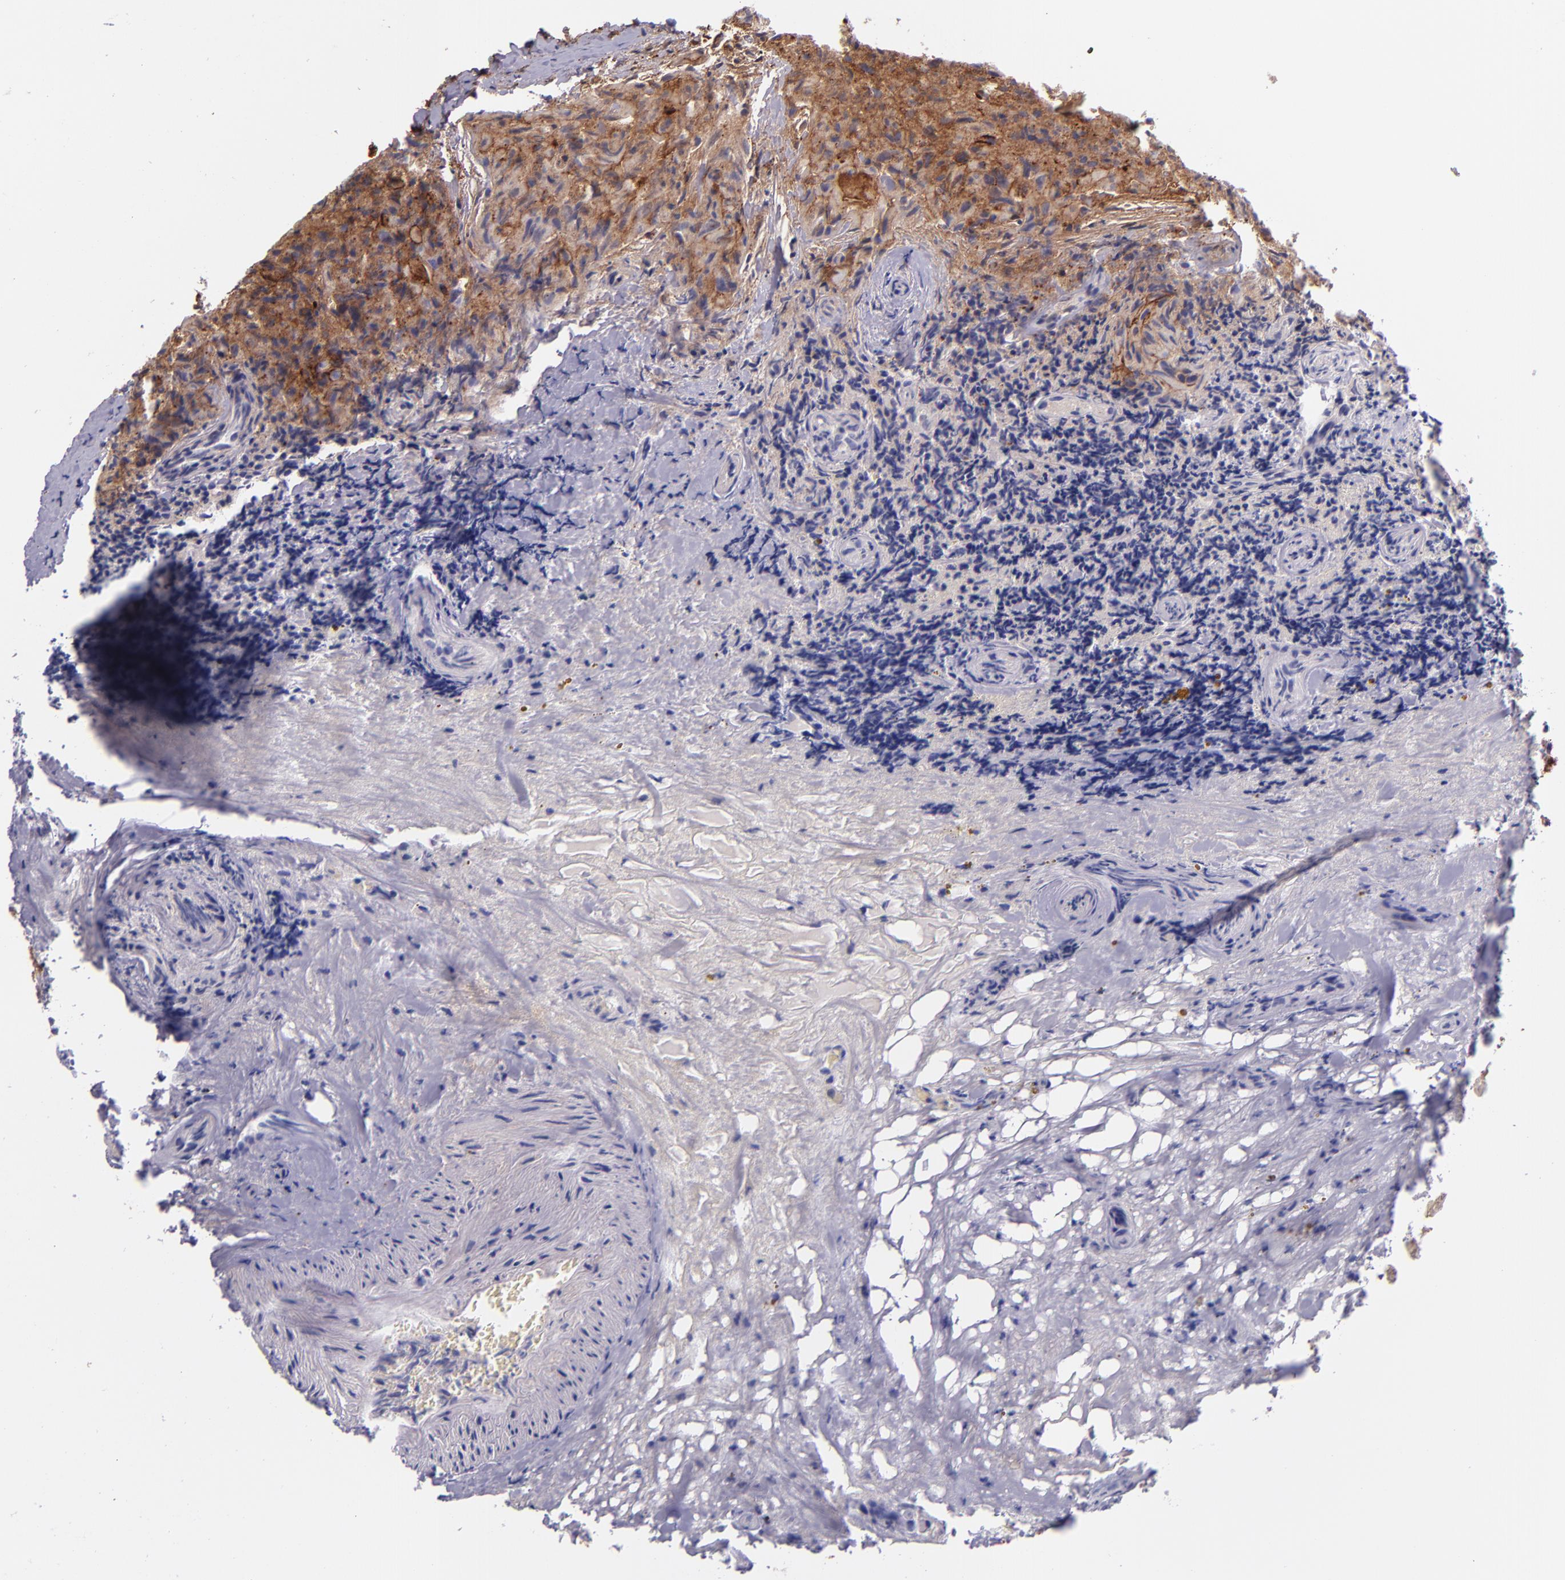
{"staining": {"intensity": "moderate", "quantity": ">75%", "location": "cytoplasmic/membranous"}, "tissue": "thyroid cancer", "cell_type": "Tumor cells", "image_type": "cancer", "snomed": [{"axis": "morphology", "description": "Papillary adenocarcinoma, NOS"}, {"axis": "topography", "description": "Thyroid gland"}], "caption": "A micrograph of thyroid cancer (papillary adenocarcinoma) stained for a protein displays moderate cytoplasmic/membranous brown staining in tumor cells. Nuclei are stained in blue.", "gene": "LGALS1", "patient": {"sex": "female", "age": 71}}